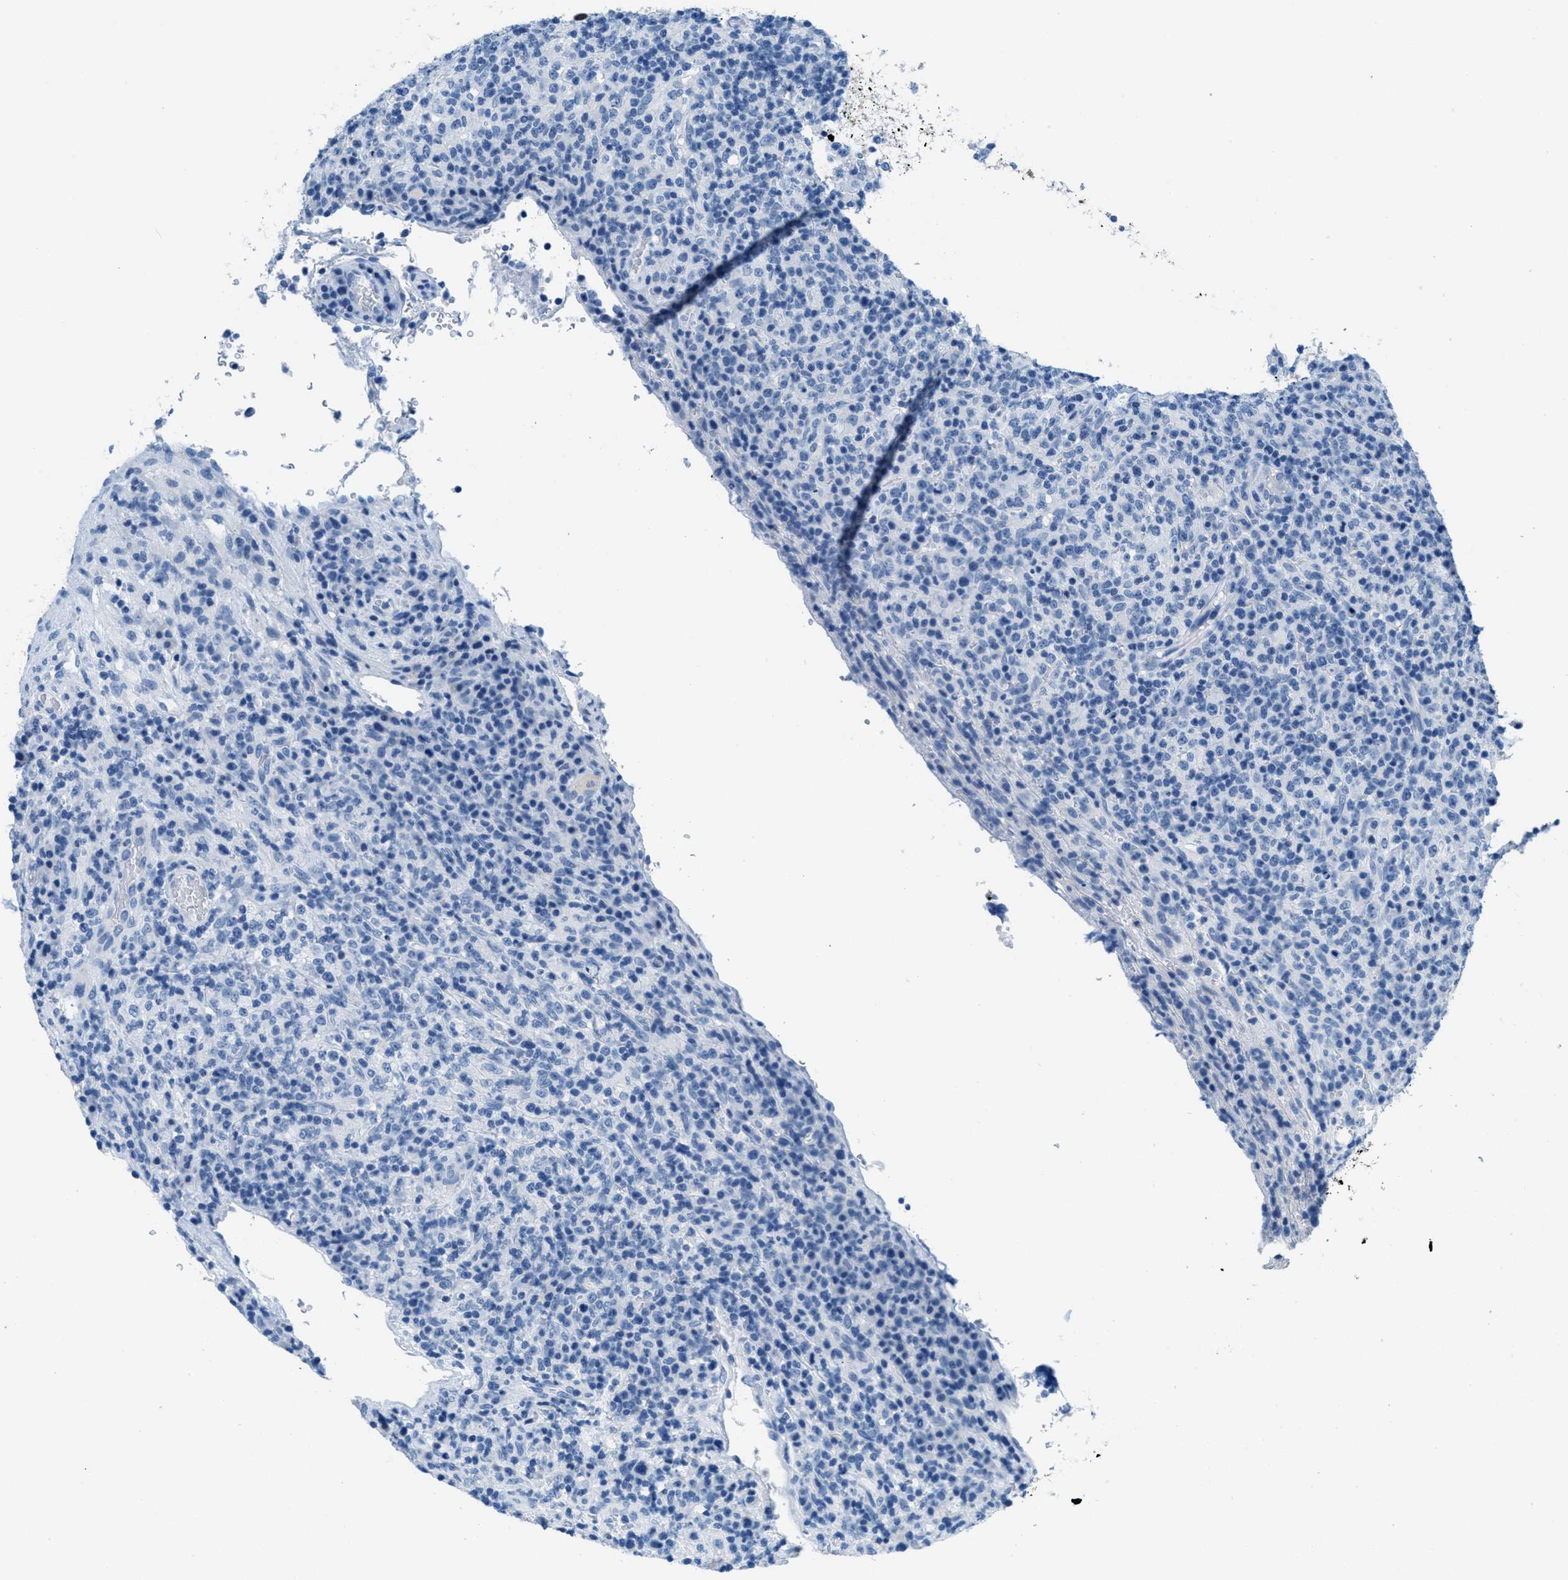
{"staining": {"intensity": "negative", "quantity": "none", "location": "none"}, "tissue": "lymphoma", "cell_type": "Tumor cells", "image_type": "cancer", "snomed": [{"axis": "morphology", "description": "Malignant lymphoma, non-Hodgkin's type, High grade"}, {"axis": "topography", "description": "Lymph node"}], "caption": "A high-resolution image shows immunohistochemistry staining of high-grade malignant lymphoma, non-Hodgkin's type, which shows no significant positivity in tumor cells. (Brightfield microscopy of DAB immunohistochemistry at high magnification).", "gene": "MGARP", "patient": {"sex": "female", "age": 76}}